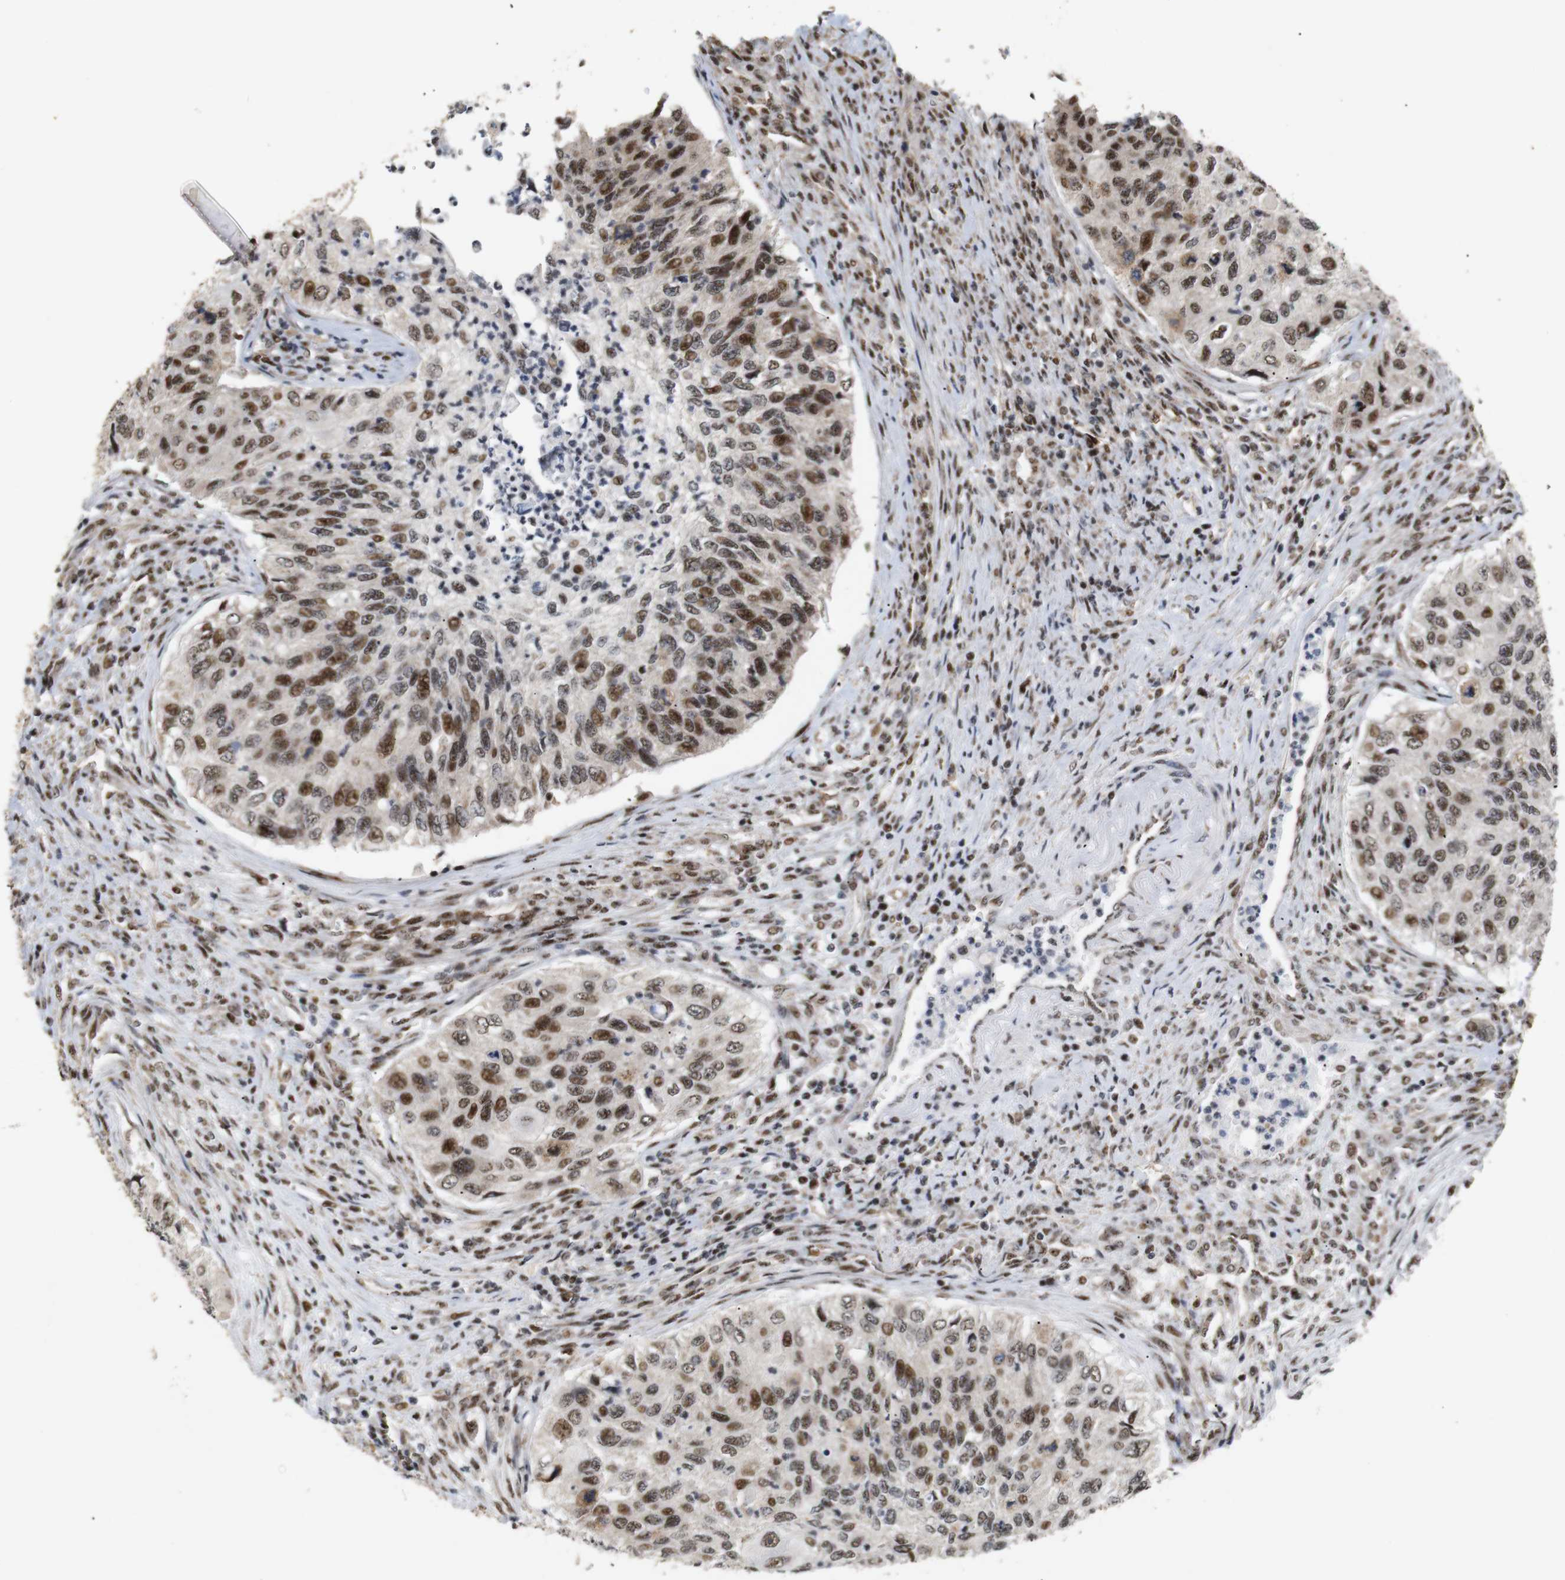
{"staining": {"intensity": "moderate", "quantity": ">75%", "location": "nuclear"}, "tissue": "urothelial cancer", "cell_type": "Tumor cells", "image_type": "cancer", "snomed": [{"axis": "morphology", "description": "Urothelial carcinoma, High grade"}, {"axis": "topography", "description": "Urinary bladder"}], "caption": "IHC image of human urothelial carcinoma (high-grade) stained for a protein (brown), which shows medium levels of moderate nuclear expression in approximately >75% of tumor cells.", "gene": "PYM1", "patient": {"sex": "female", "age": 60}}